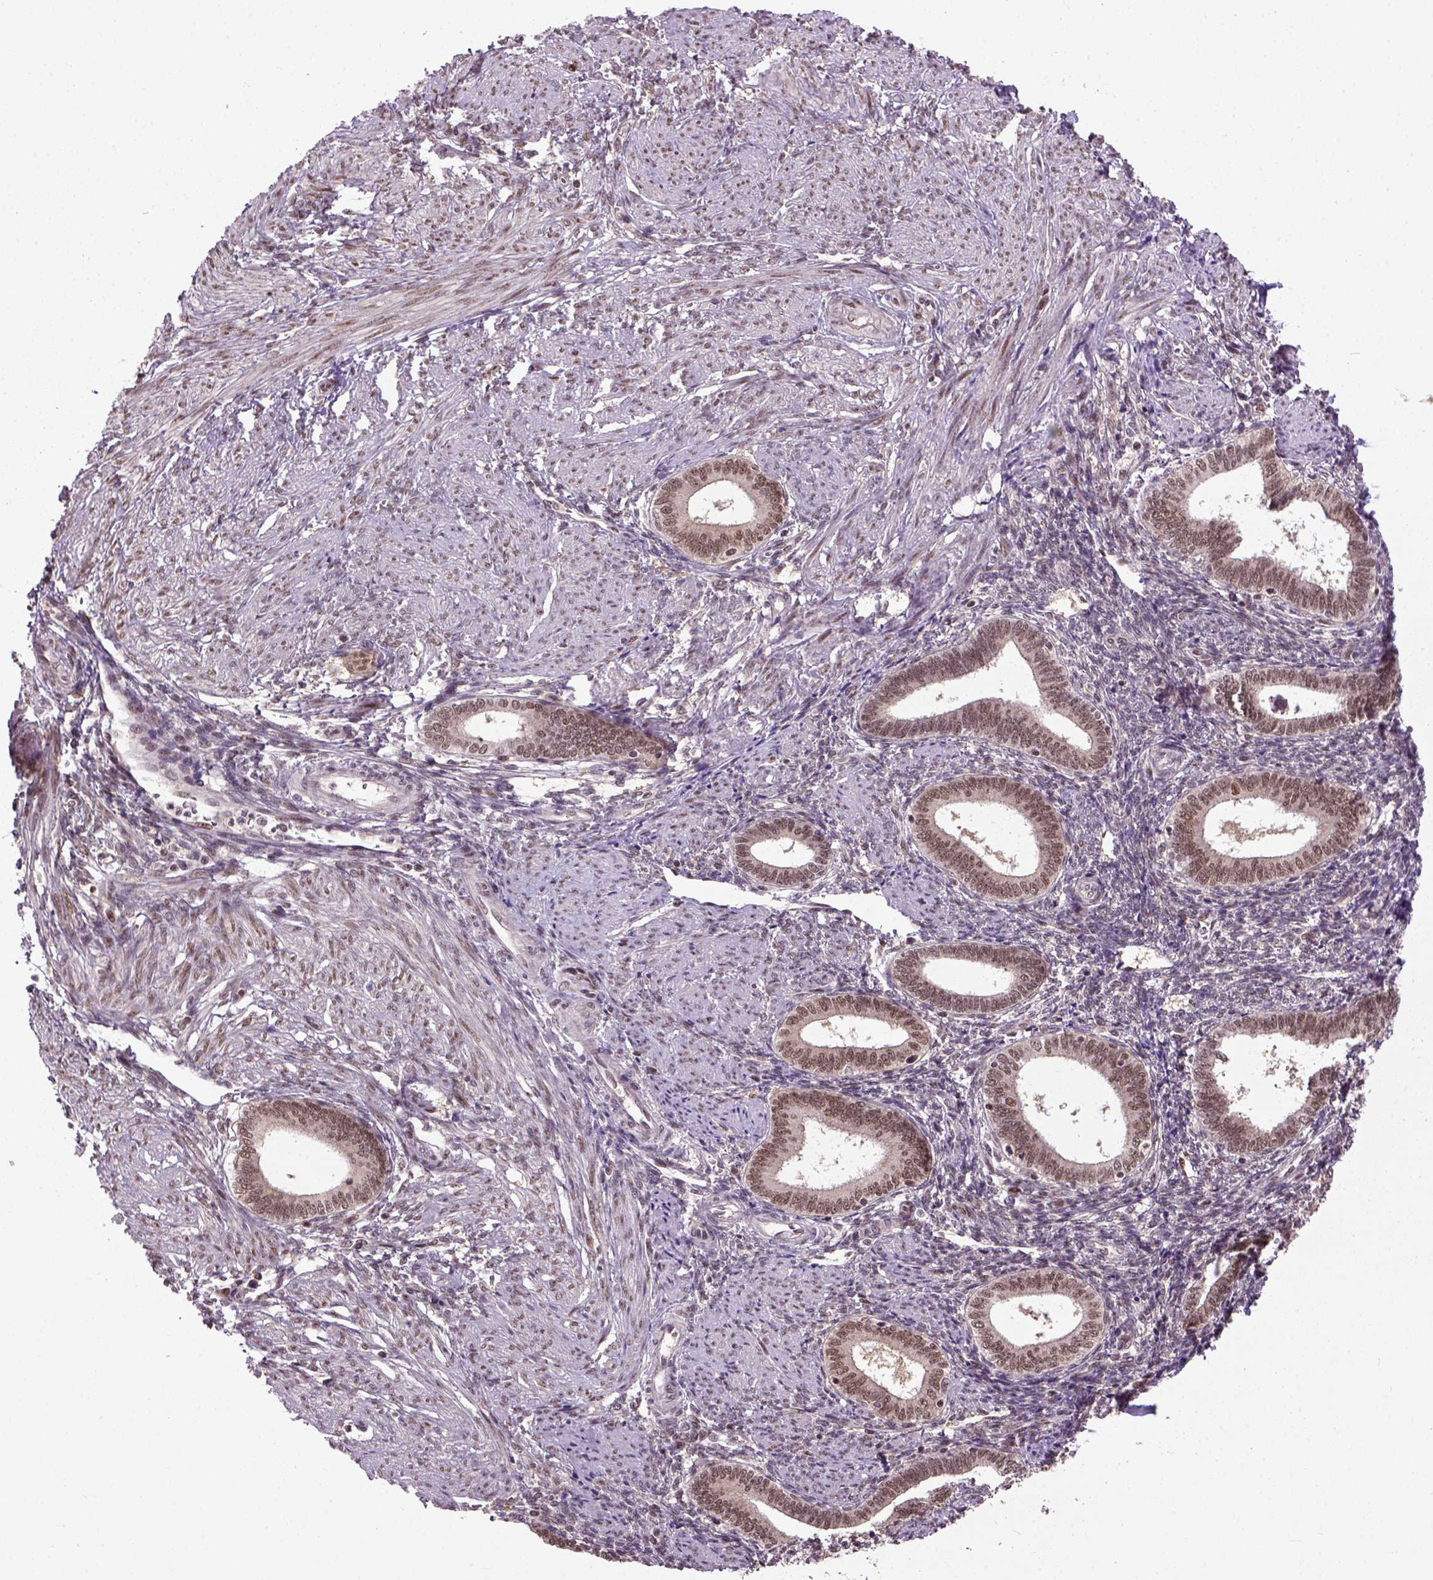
{"staining": {"intensity": "moderate", "quantity": "<25%", "location": "nuclear"}, "tissue": "endometrium", "cell_type": "Cells in endometrial stroma", "image_type": "normal", "snomed": [{"axis": "morphology", "description": "Normal tissue, NOS"}, {"axis": "topography", "description": "Endometrium"}], "caption": "A micrograph showing moderate nuclear expression in approximately <25% of cells in endometrial stroma in benign endometrium, as visualized by brown immunohistochemical staining.", "gene": "UBA3", "patient": {"sex": "female", "age": 42}}